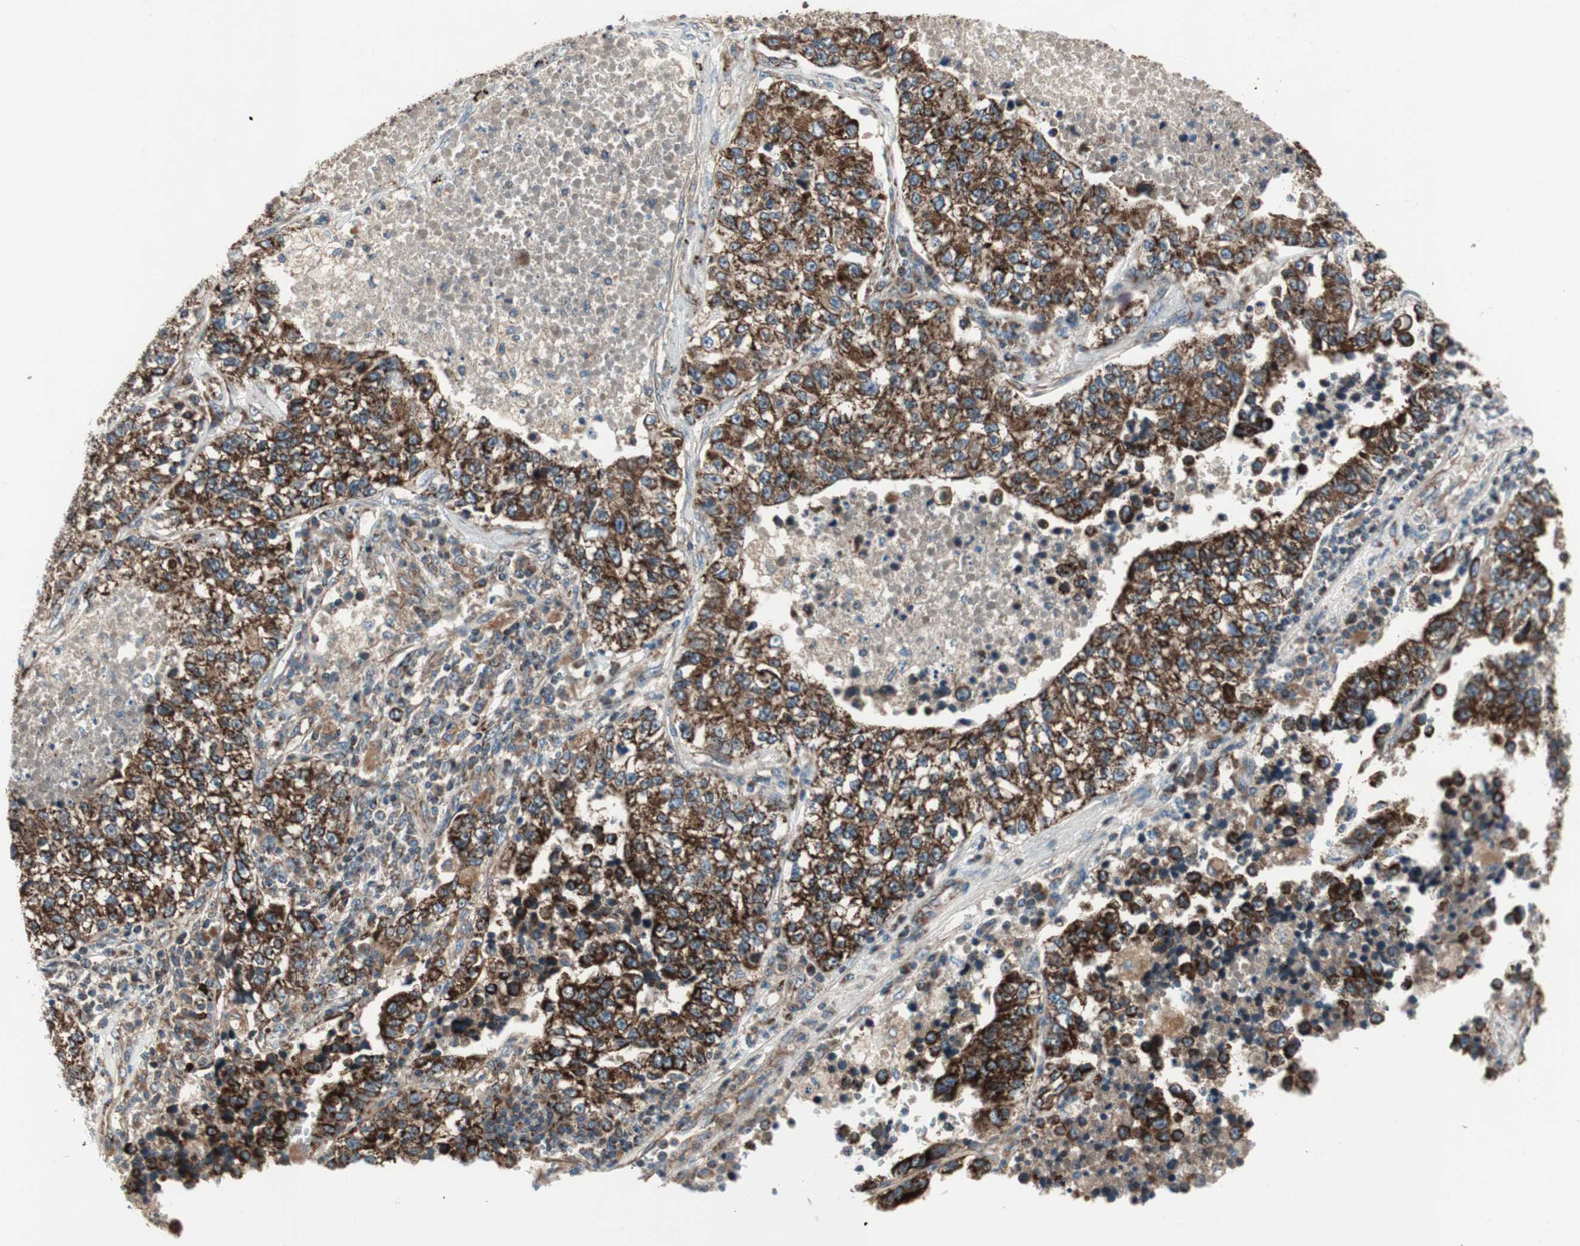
{"staining": {"intensity": "strong", "quantity": ">75%", "location": "cytoplasmic/membranous"}, "tissue": "lung cancer", "cell_type": "Tumor cells", "image_type": "cancer", "snomed": [{"axis": "morphology", "description": "Adenocarcinoma, NOS"}, {"axis": "topography", "description": "Lung"}], "caption": "Lung adenocarcinoma stained with a protein marker displays strong staining in tumor cells.", "gene": "AKAP1", "patient": {"sex": "male", "age": 49}}